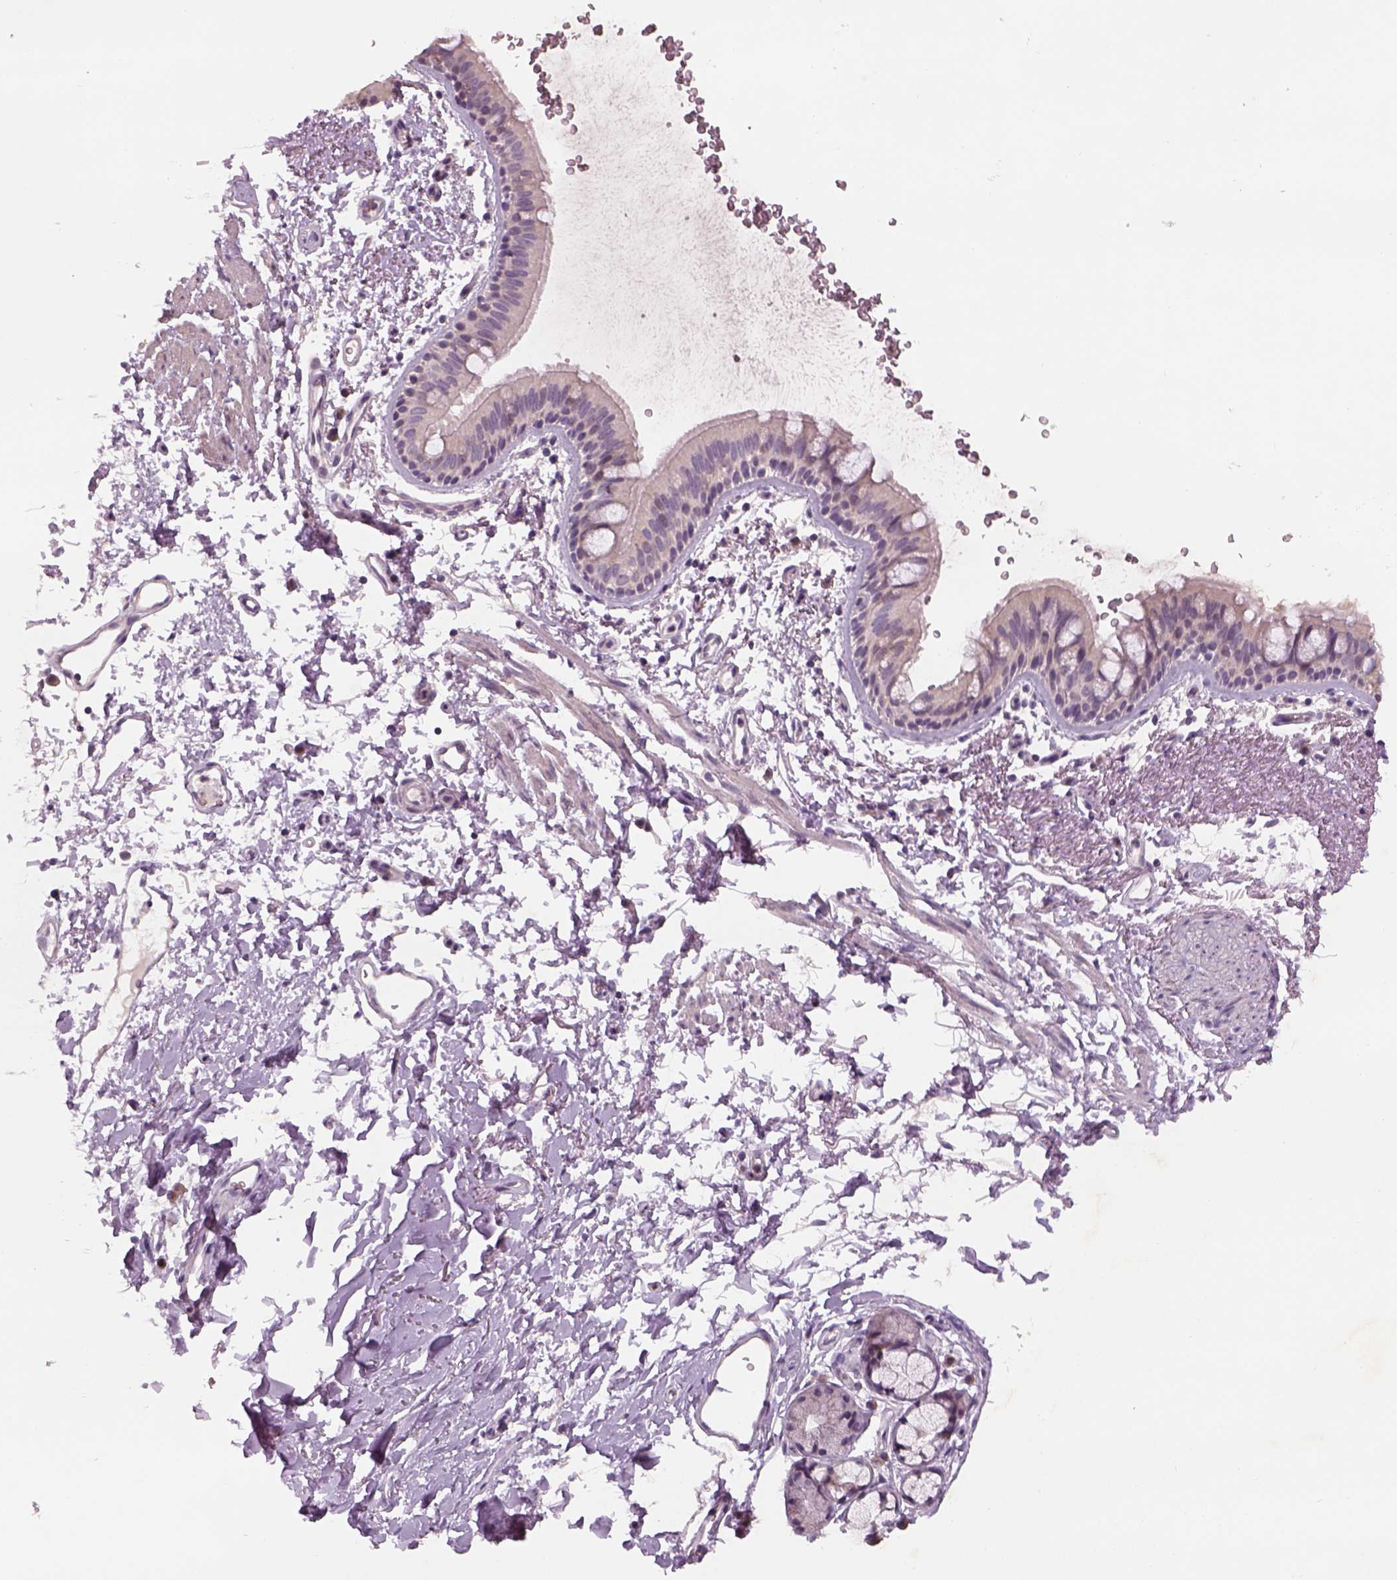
{"staining": {"intensity": "negative", "quantity": "none", "location": "none"}, "tissue": "bronchus", "cell_type": "Respiratory epithelial cells", "image_type": "normal", "snomed": [{"axis": "morphology", "description": "Normal tissue, NOS"}, {"axis": "topography", "description": "Lymph node"}, {"axis": "topography", "description": "Bronchus"}], "caption": "An image of bronchus stained for a protein displays no brown staining in respiratory epithelial cells.", "gene": "GDNF", "patient": {"sex": "female", "age": 70}}